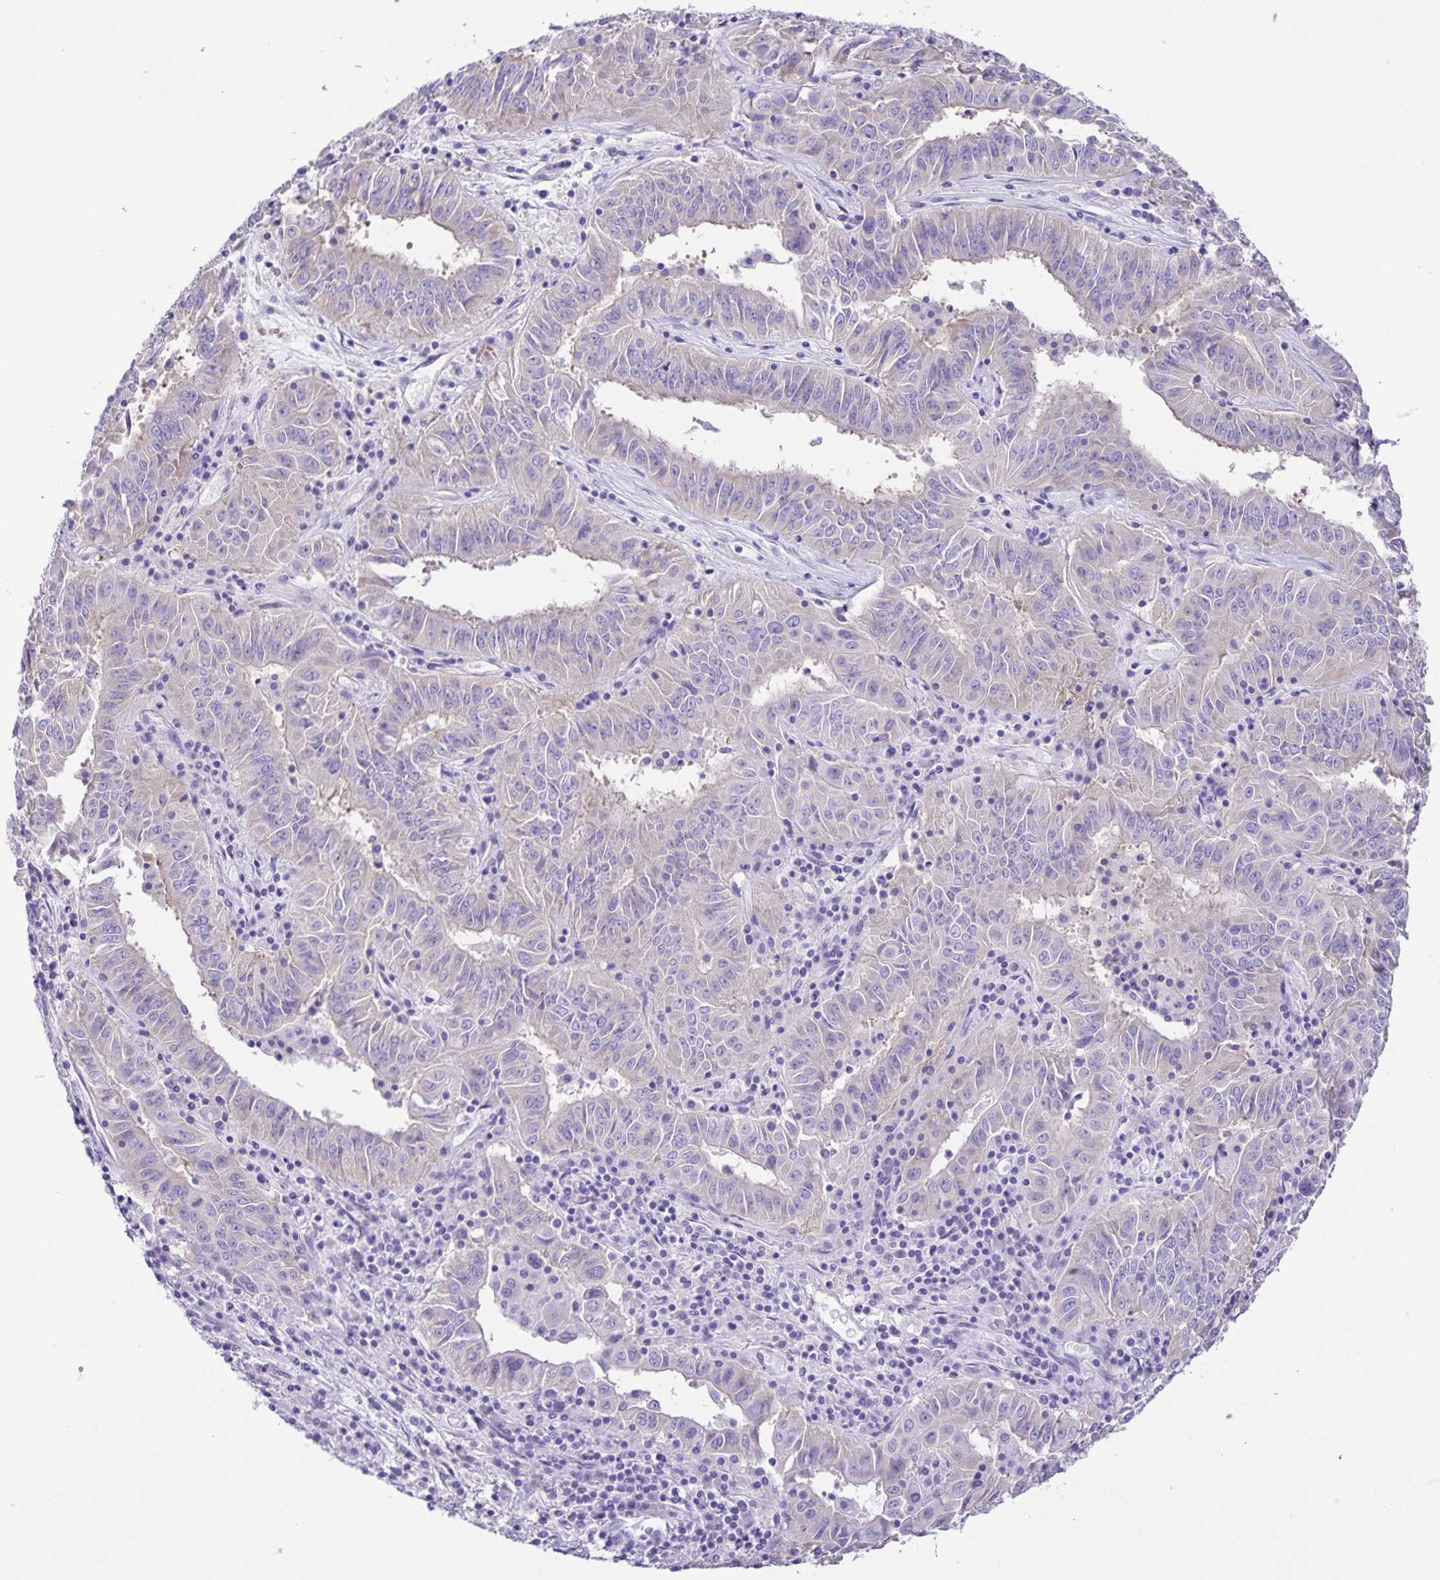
{"staining": {"intensity": "negative", "quantity": "none", "location": "none"}, "tissue": "pancreatic cancer", "cell_type": "Tumor cells", "image_type": "cancer", "snomed": [{"axis": "morphology", "description": "Adenocarcinoma, NOS"}, {"axis": "topography", "description": "Pancreas"}], "caption": "Pancreatic cancer (adenocarcinoma) was stained to show a protein in brown. There is no significant expression in tumor cells.", "gene": "CAPSL", "patient": {"sex": "male", "age": 63}}